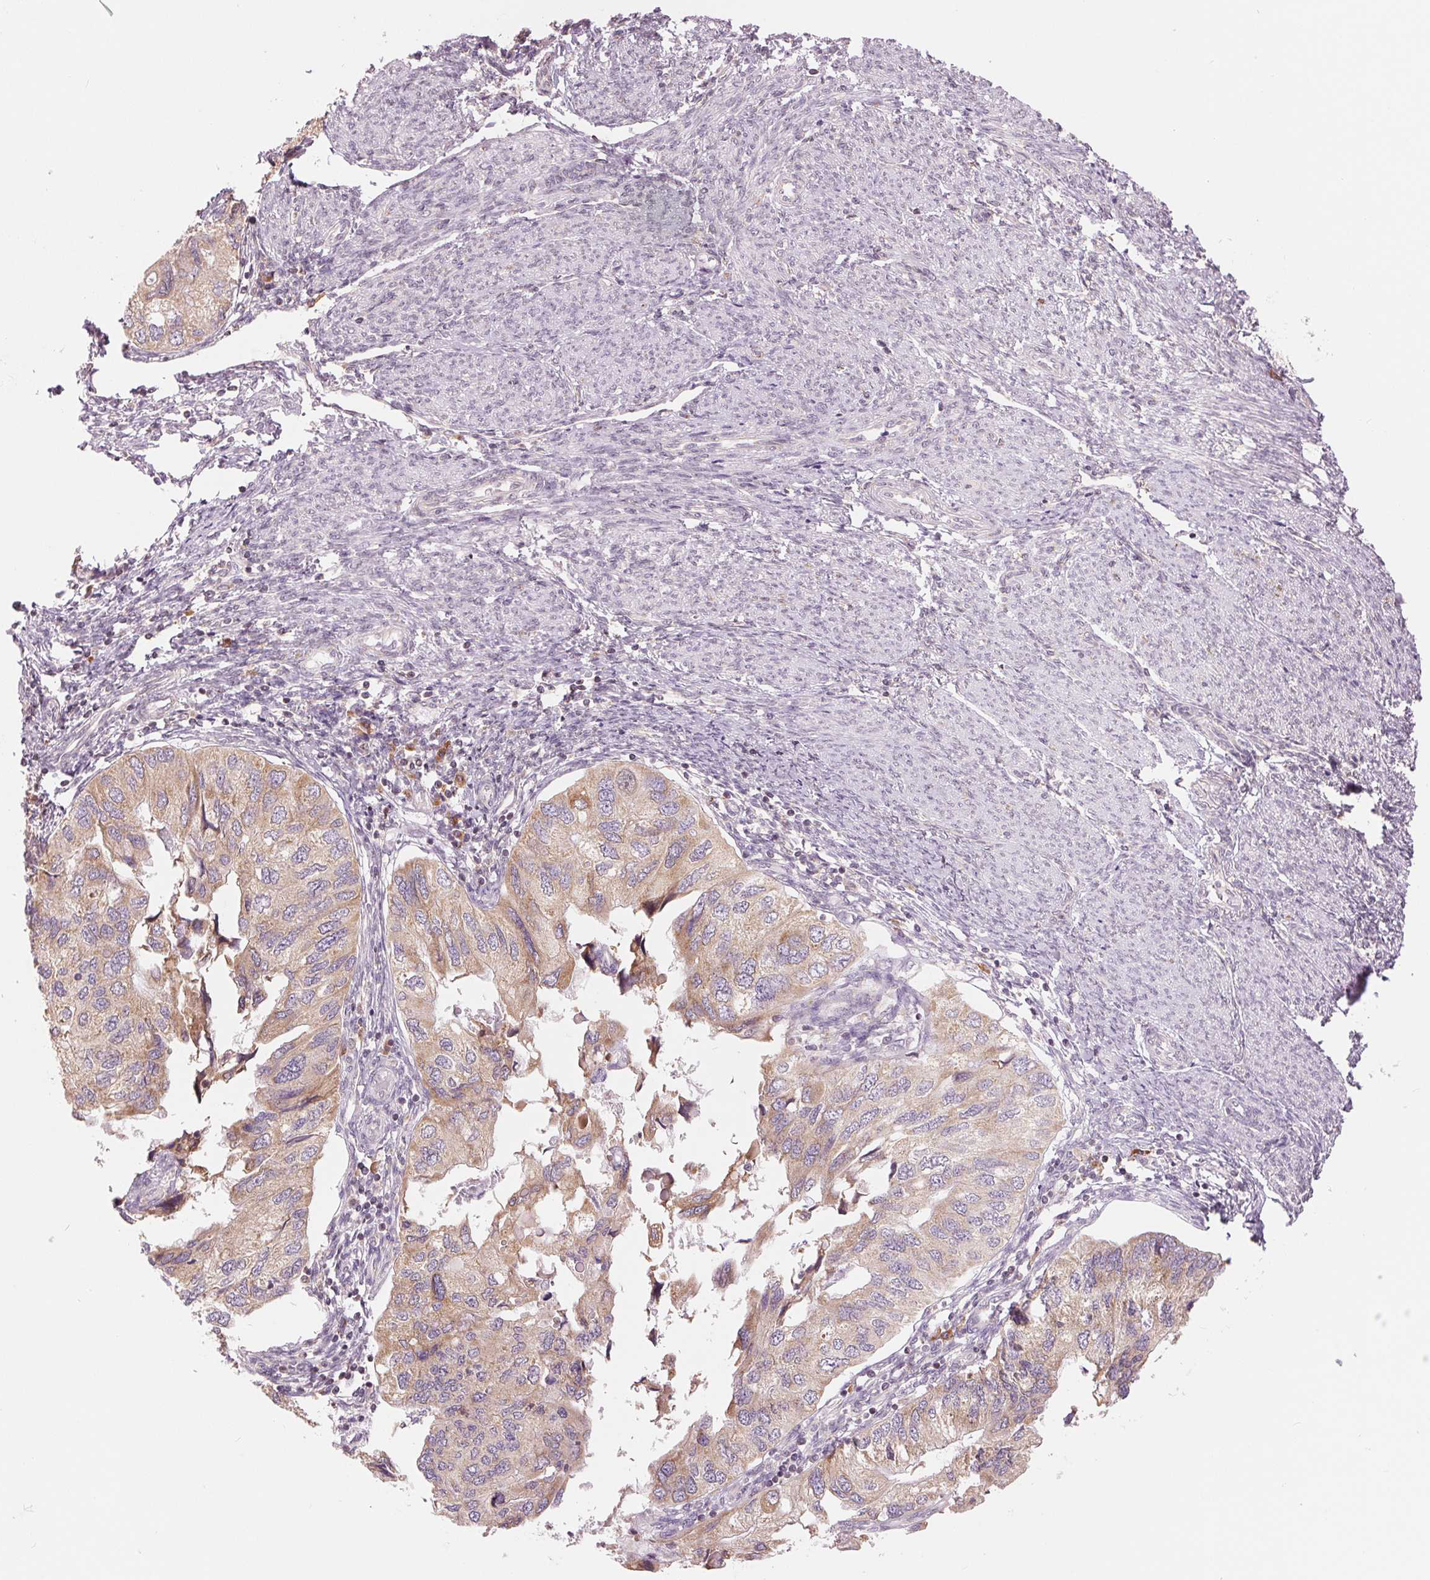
{"staining": {"intensity": "weak", "quantity": ">75%", "location": "cytoplasmic/membranous"}, "tissue": "endometrial cancer", "cell_type": "Tumor cells", "image_type": "cancer", "snomed": [{"axis": "morphology", "description": "Carcinoma, NOS"}, {"axis": "topography", "description": "Uterus"}], "caption": "High-power microscopy captured an immunohistochemistry micrograph of endometrial cancer (carcinoma), revealing weak cytoplasmic/membranous staining in about >75% of tumor cells.", "gene": "TECR", "patient": {"sex": "female", "age": 76}}